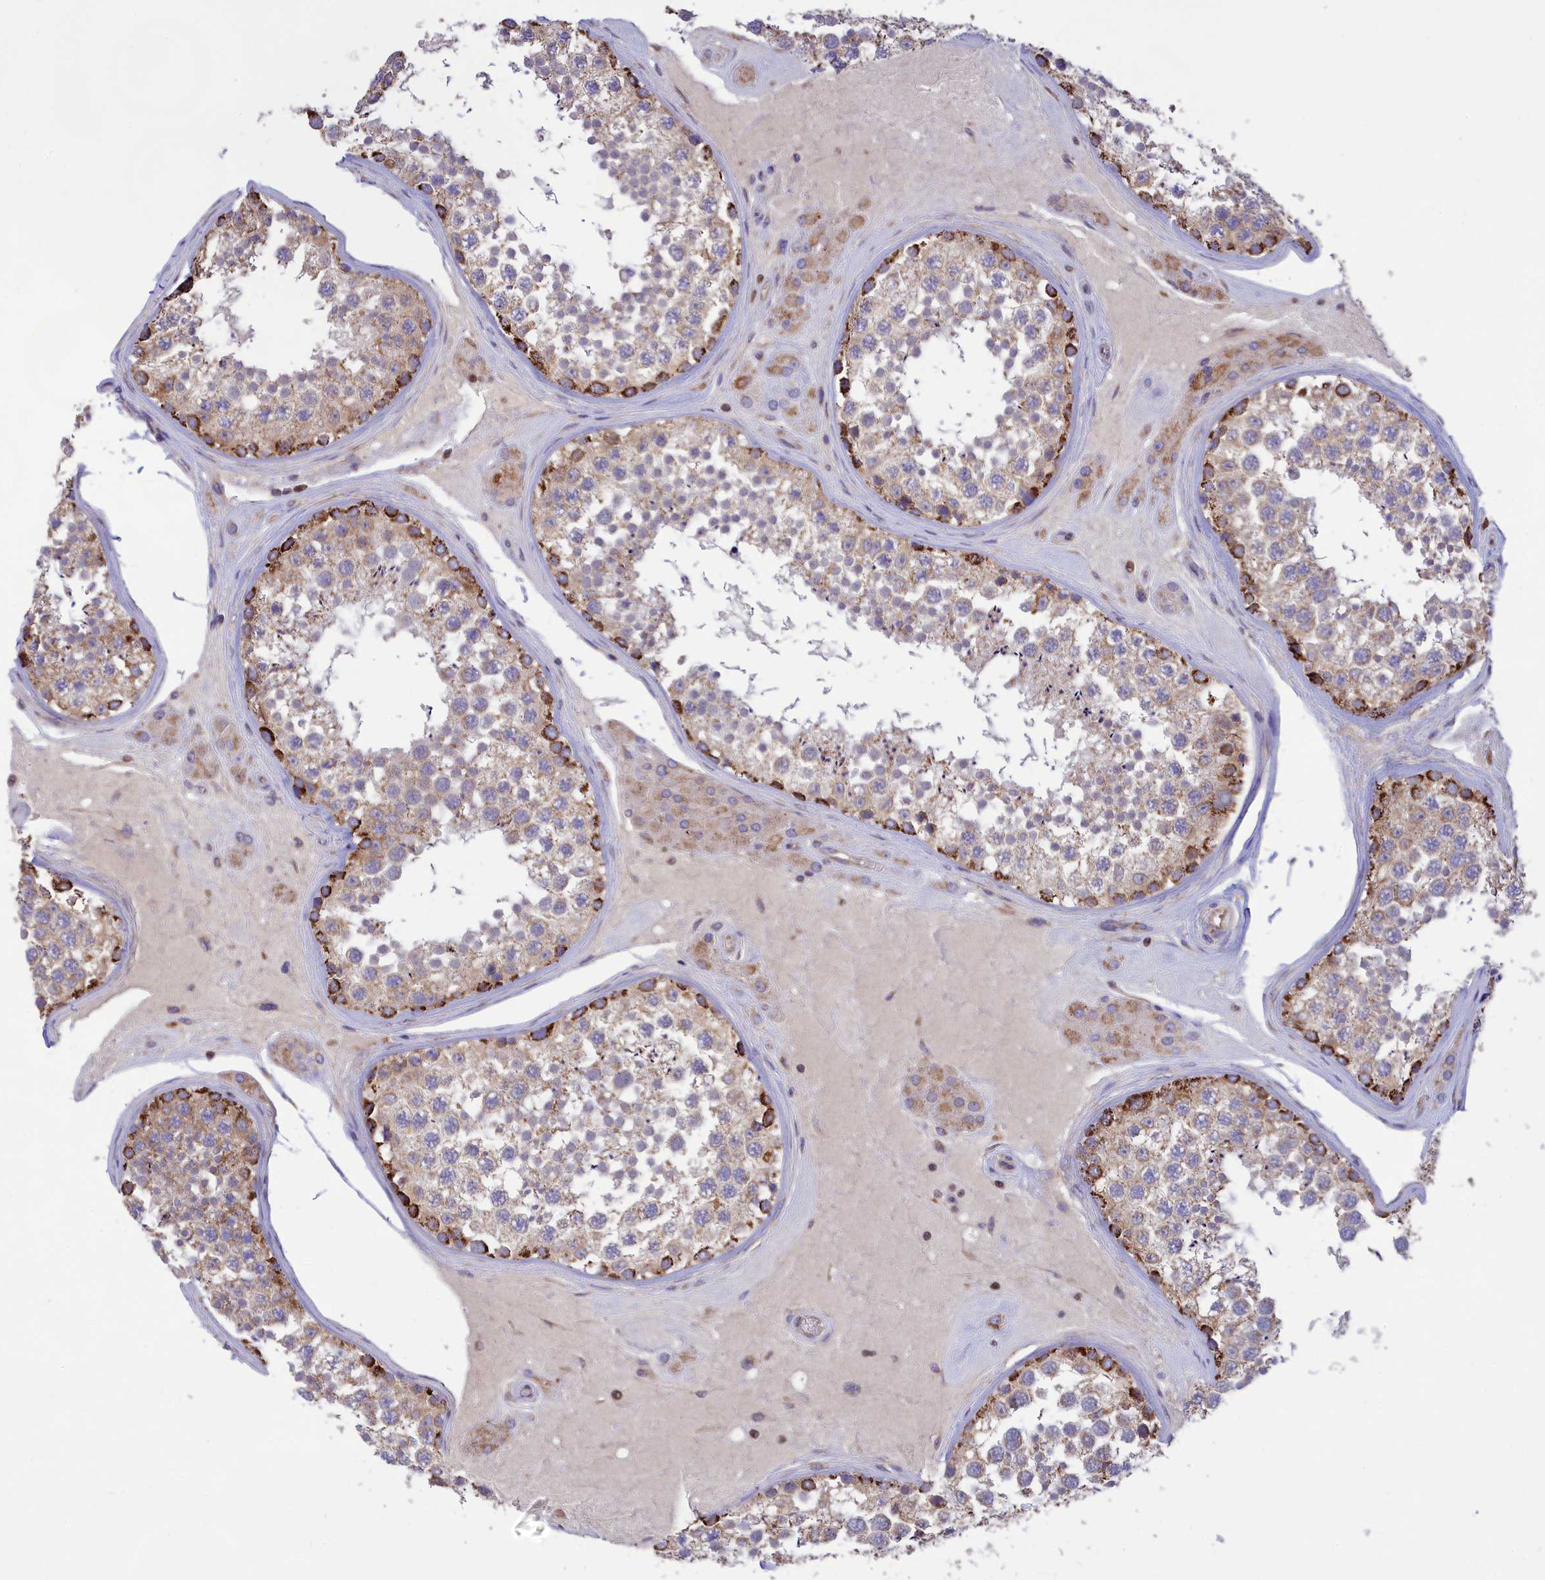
{"staining": {"intensity": "strong", "quantity": "<25%", "location": "cytoplasmic/membranous"}, "tissue": "testis", "cell_type": "Cells in seminiferous ducts", "image_type": "normal", "snomed": [{"axis": "morphology", "description": "Normal tissue, NOS"}, {"axis": "topography", "description": "Testis"}], "caption": "Unremarkable testis exhibits strong cytoplasmic/membranous staining in about <25% of cells in seminiferous ducts, visualized by immunohistochemistry. The staining was performed using DAB (3,3'-diaminobenzidine), with brown indicating positive protein expression. Nuclei are stained blue with hematoxylin.", "gene": "PKHD1L1", "patient": {"sex": "male", "age": 46}}